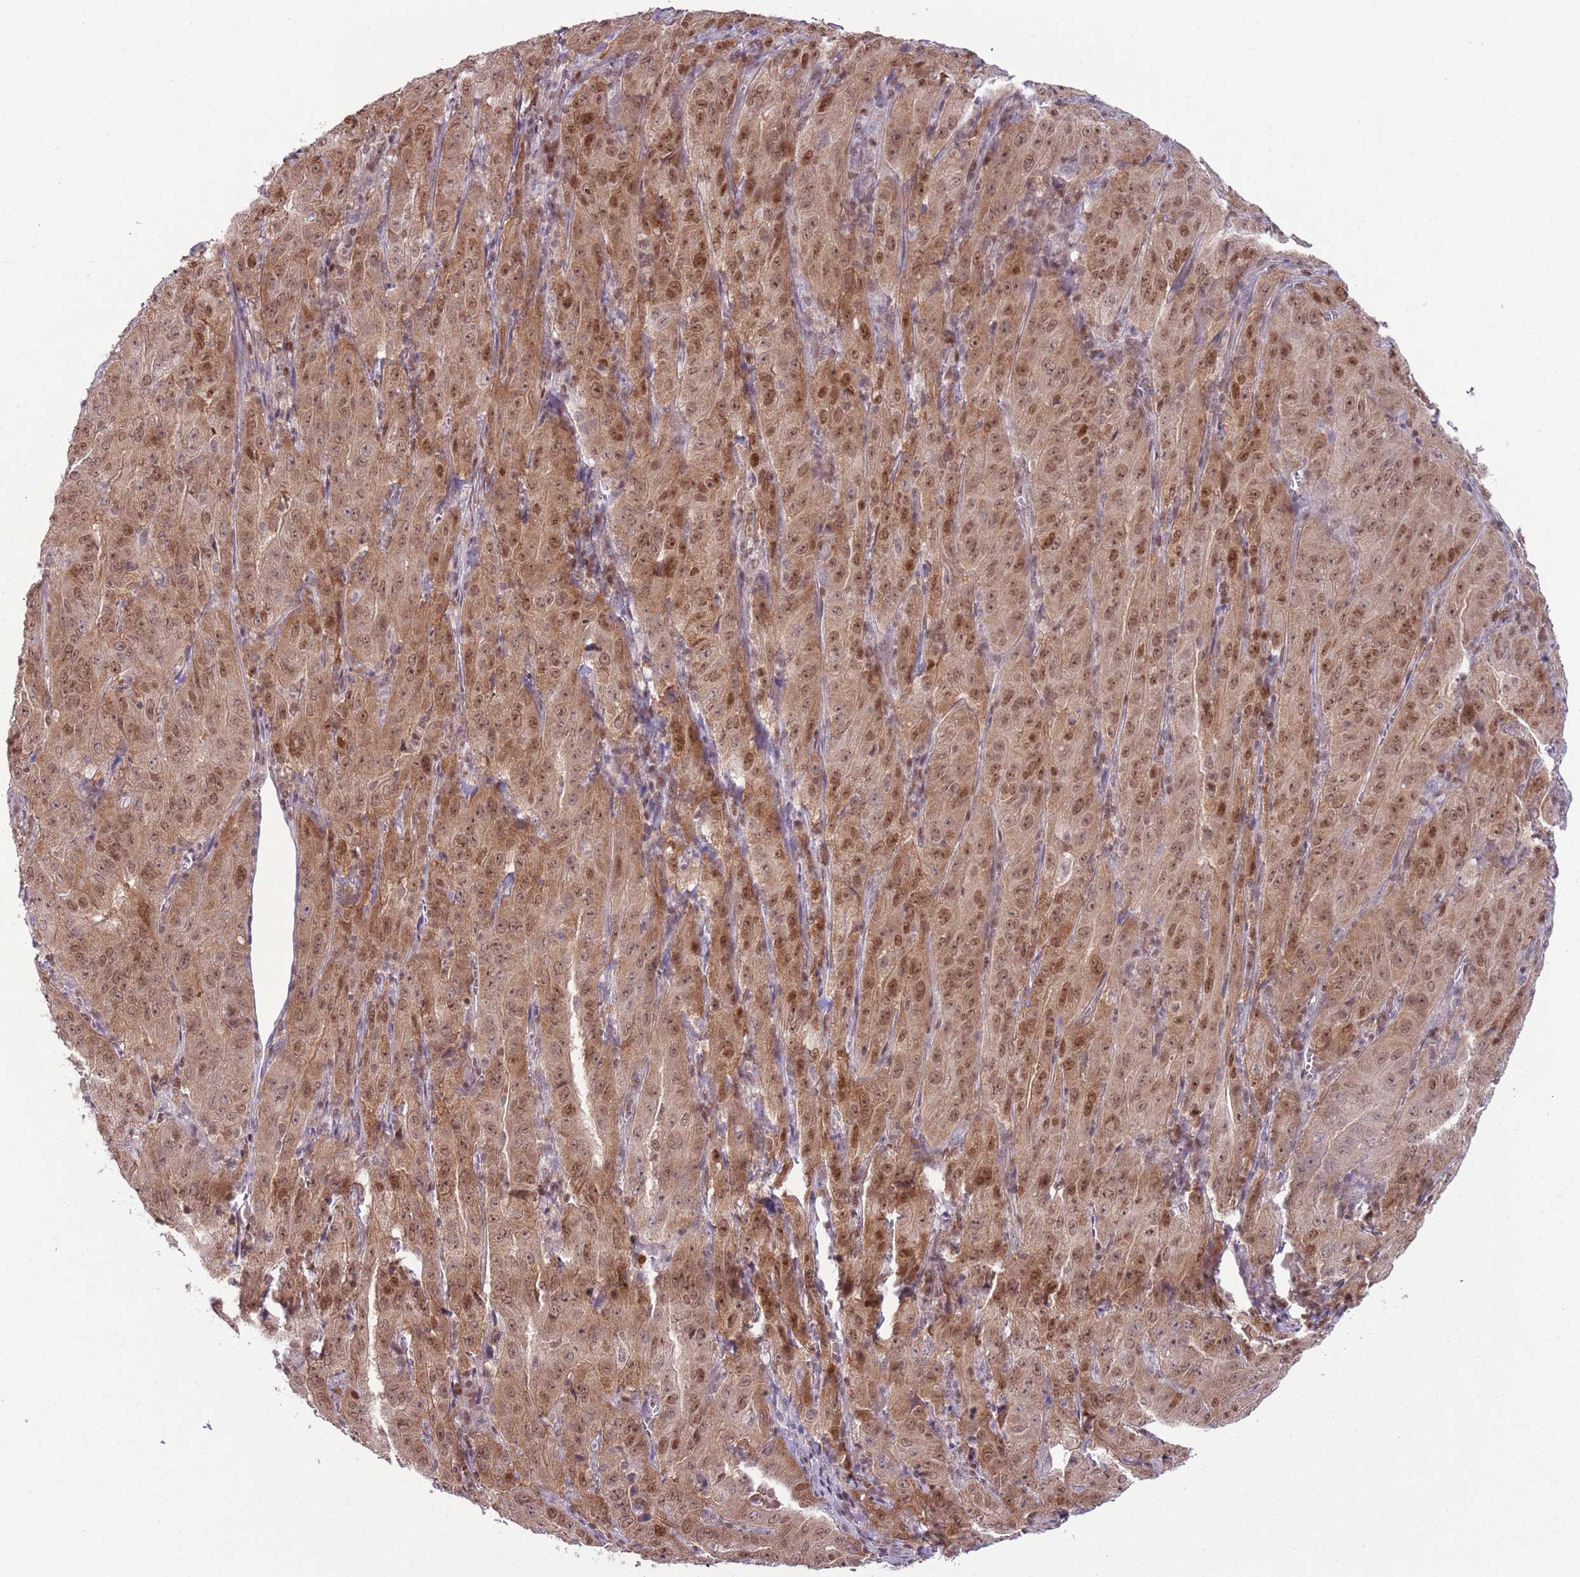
{"staining": {"intensity": "moderate", "quantity": ">75%", "location": "cytoplasmic/membranous,nuclear"}, "tissue": "pancreatic cancer", "cell_type": "Tumor cells", "image_type": "cancer", "snomed": [{"axis": "morphology", "description": "Adenocarcinoma, NOS"}, {"axis": "topography", "description": "Pancreas"}], "caption": "Immunohistochemical staining of human pancreatic cancer (adenocarcinoma) reveals medium levels of moderate cytoplasmic/membranous and nuclear protein positivity in approximately >75% of tumor cells.", "gene": "SELENOH", "patient": {"sex": "male", "age": 63}}